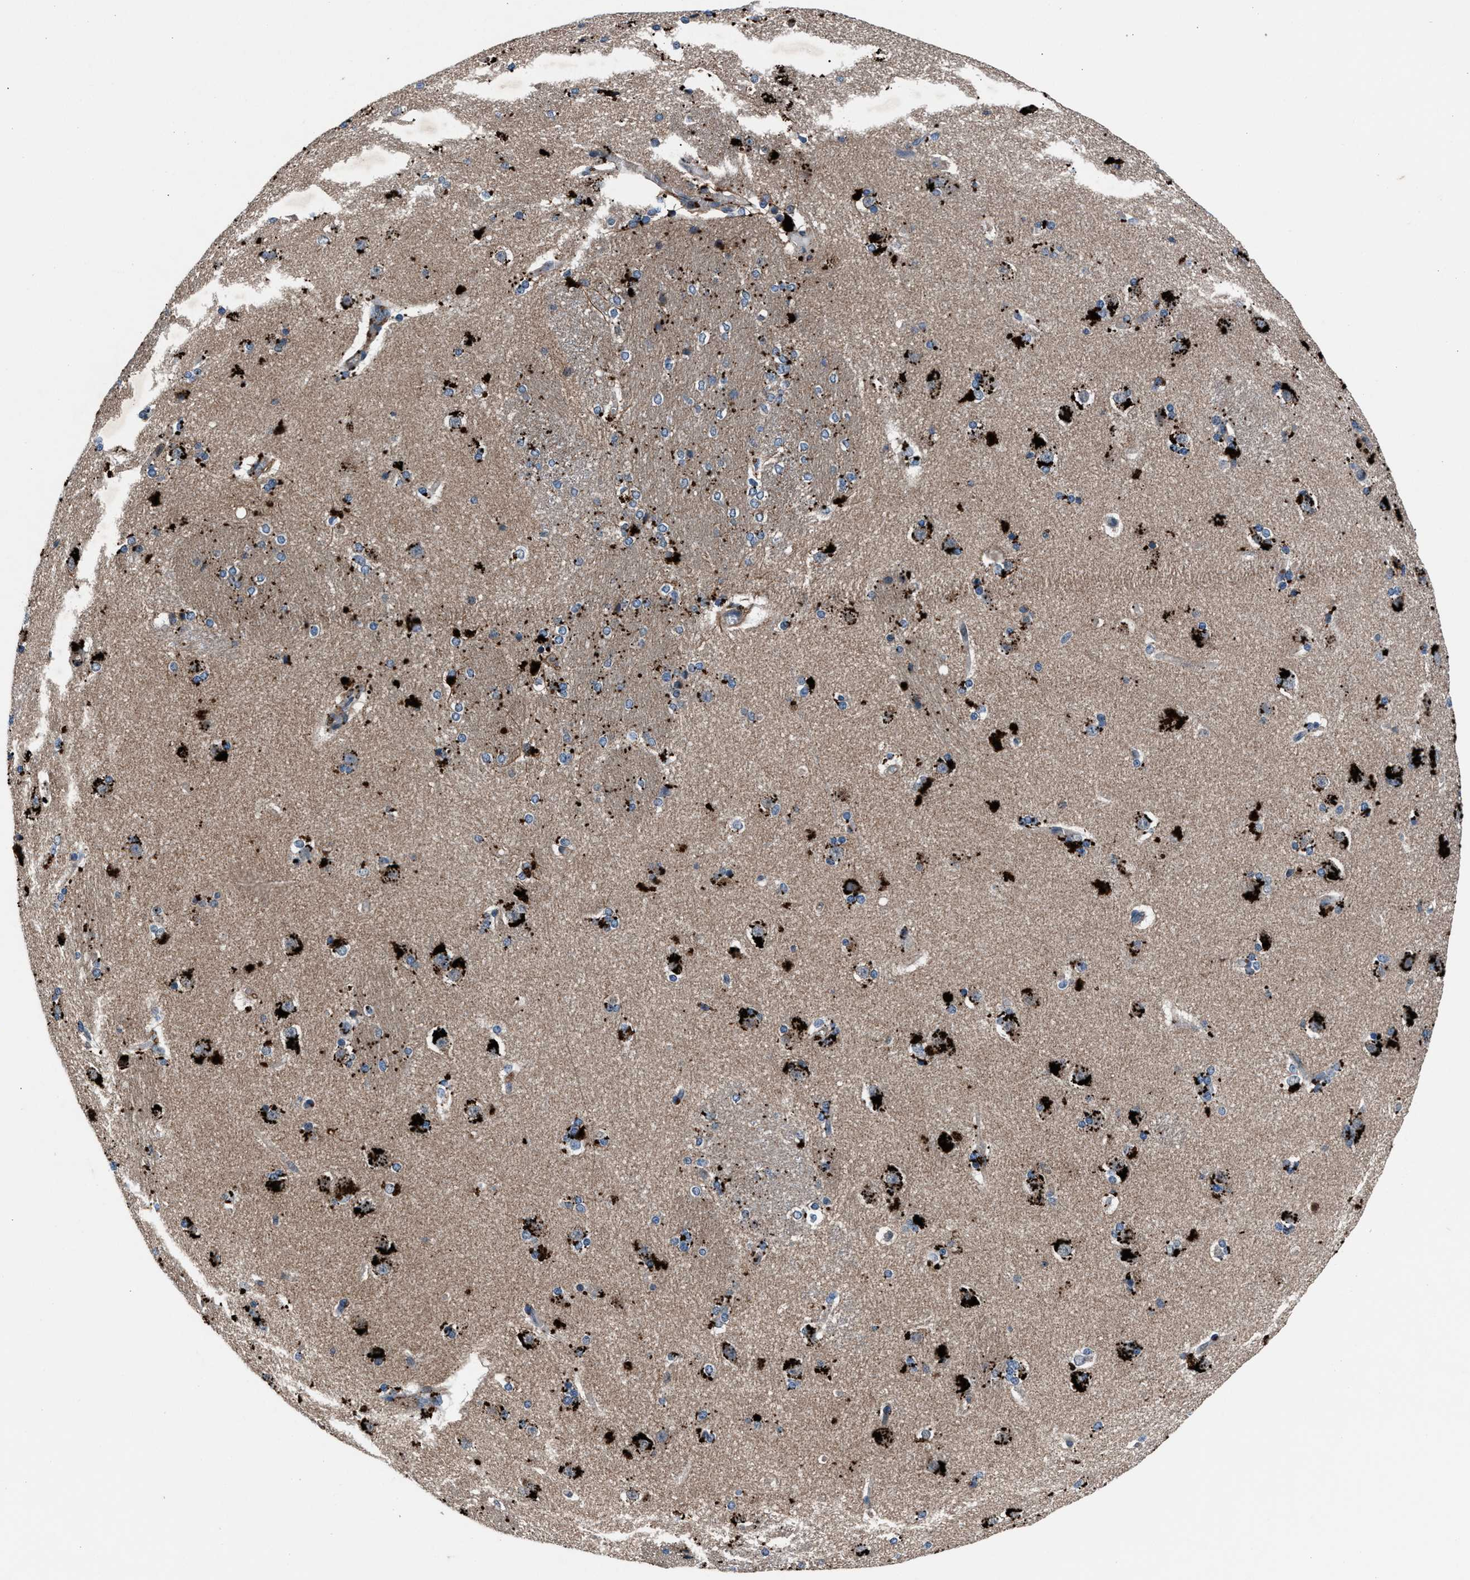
{"staining": {"intensity": "moderate", "quantity": "<25%", "location": "cytoplasmic/membranous"}, "tissue": "caudate", "cell_type": "Glial cells", "image_type": "normal", "snomed": [{"axis": "morphology", "description": "Normal tissue, NOS"}, {"axis": "topography", "description": "Lateral ventricle wall"}], "caption": "Immunohistochemical staining of normal human caudate shows <25% levels of moderate cytoplasmic/membranous protein positivity in approximately <25% of glial cells. (DAB (3,3'-diaminobenzidine) IHC with brightfield microscopy, high magnification).", "gene": "MFSD11", "patient": {"sex": "female", "age": 19}}